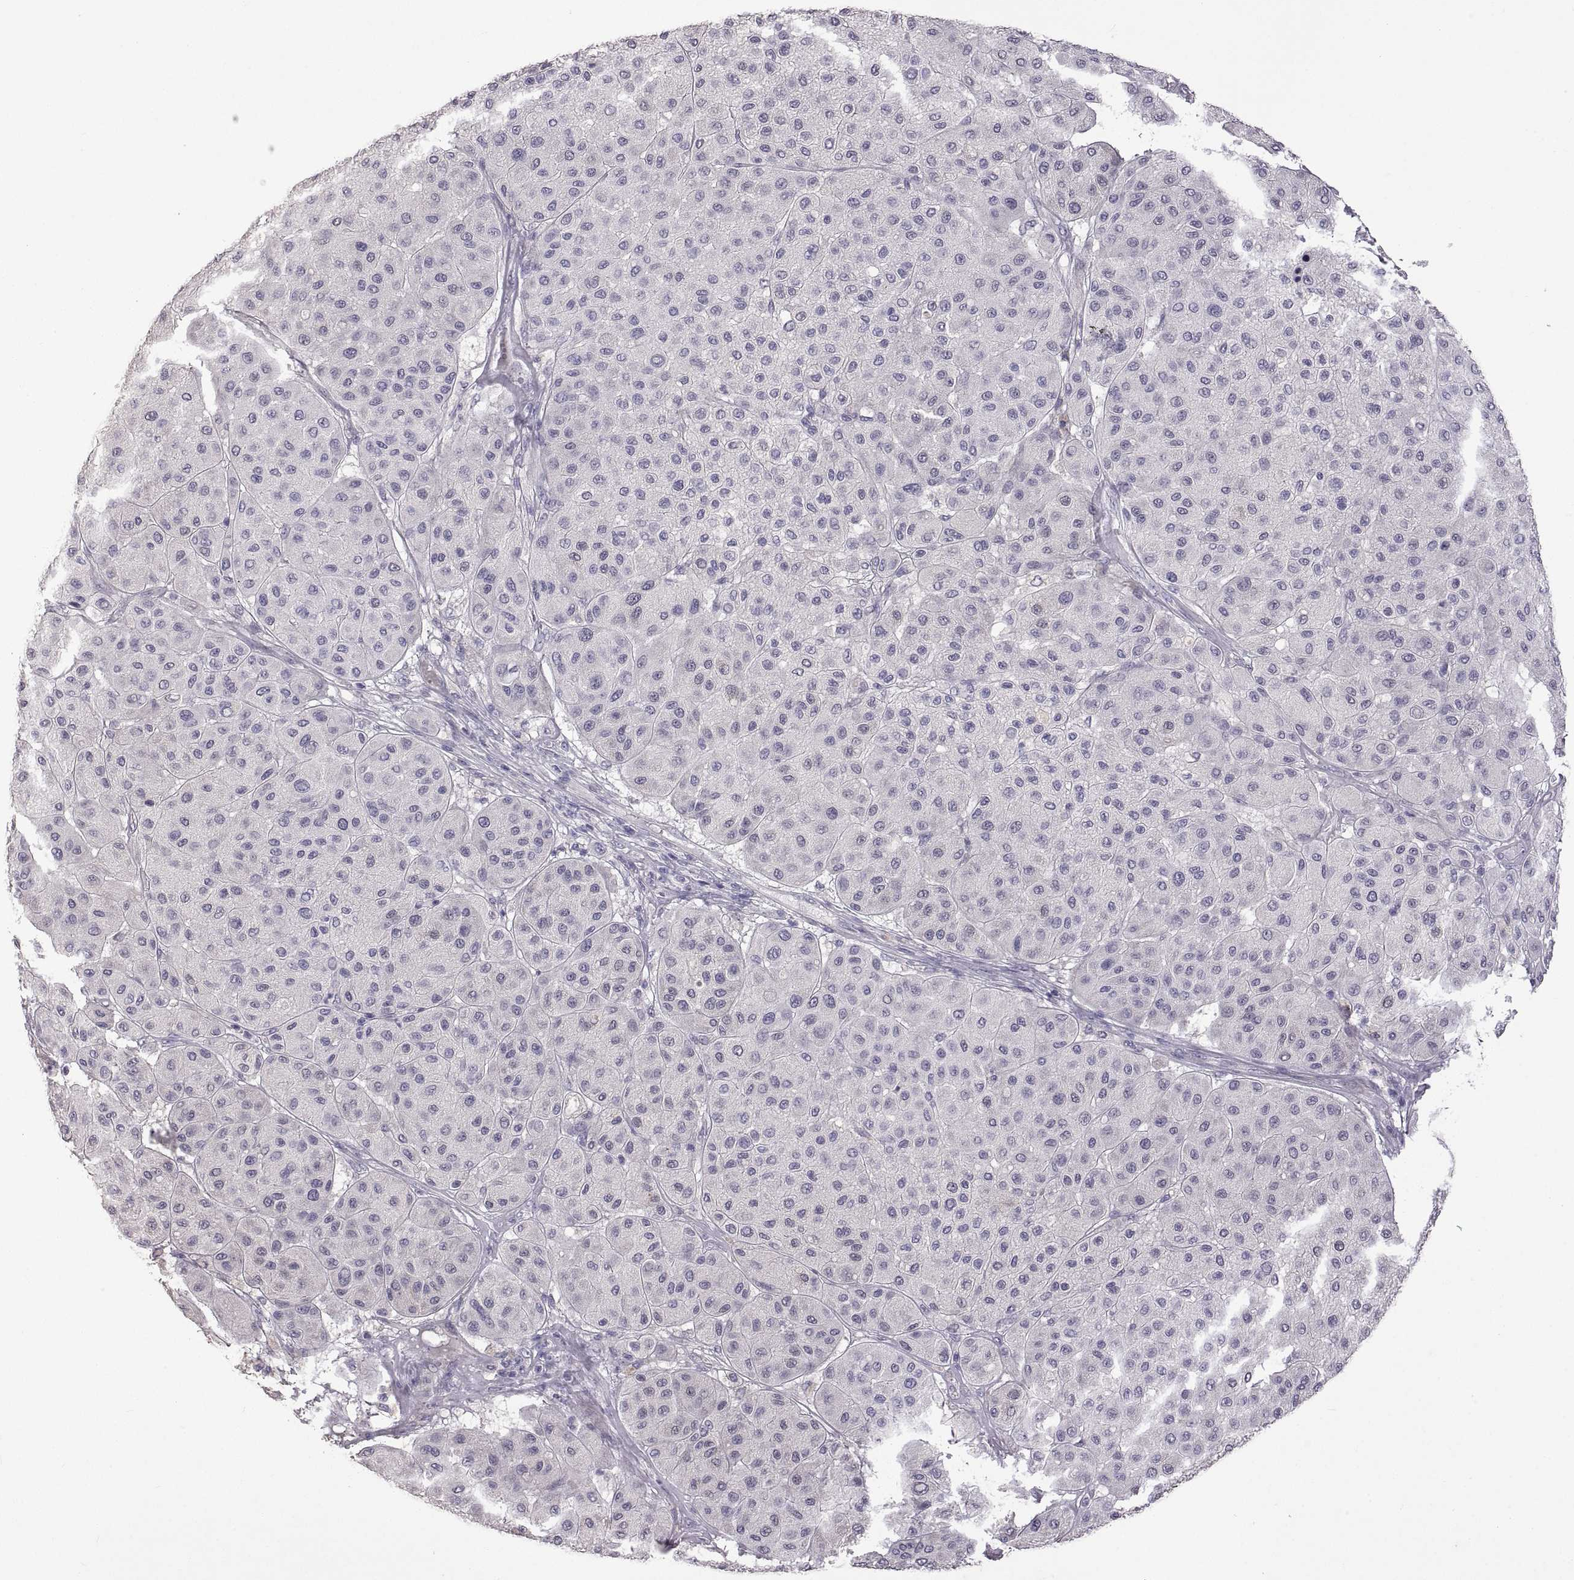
{"staining": {"intensity": "negative", "quantity": "none", "location": "none"}, "tissue": "melanoma", "cell_type": "Tumor cells", "image_type": "cancer", "snomed": [{"axis": "morphology", "description": "Malignant melanoma, Metastatic site"}, {"axis": "topography", "description": "Smooth muscle"}], "caption": "IHC micrograph of neoplastic tissue: human melanoma stained with DAB (3,3'-diaminobenzidine) shows no significant protein positivity in tumor cells.", "gene": "DEFB136", "patient": {"sex": "male", "age": 41}}